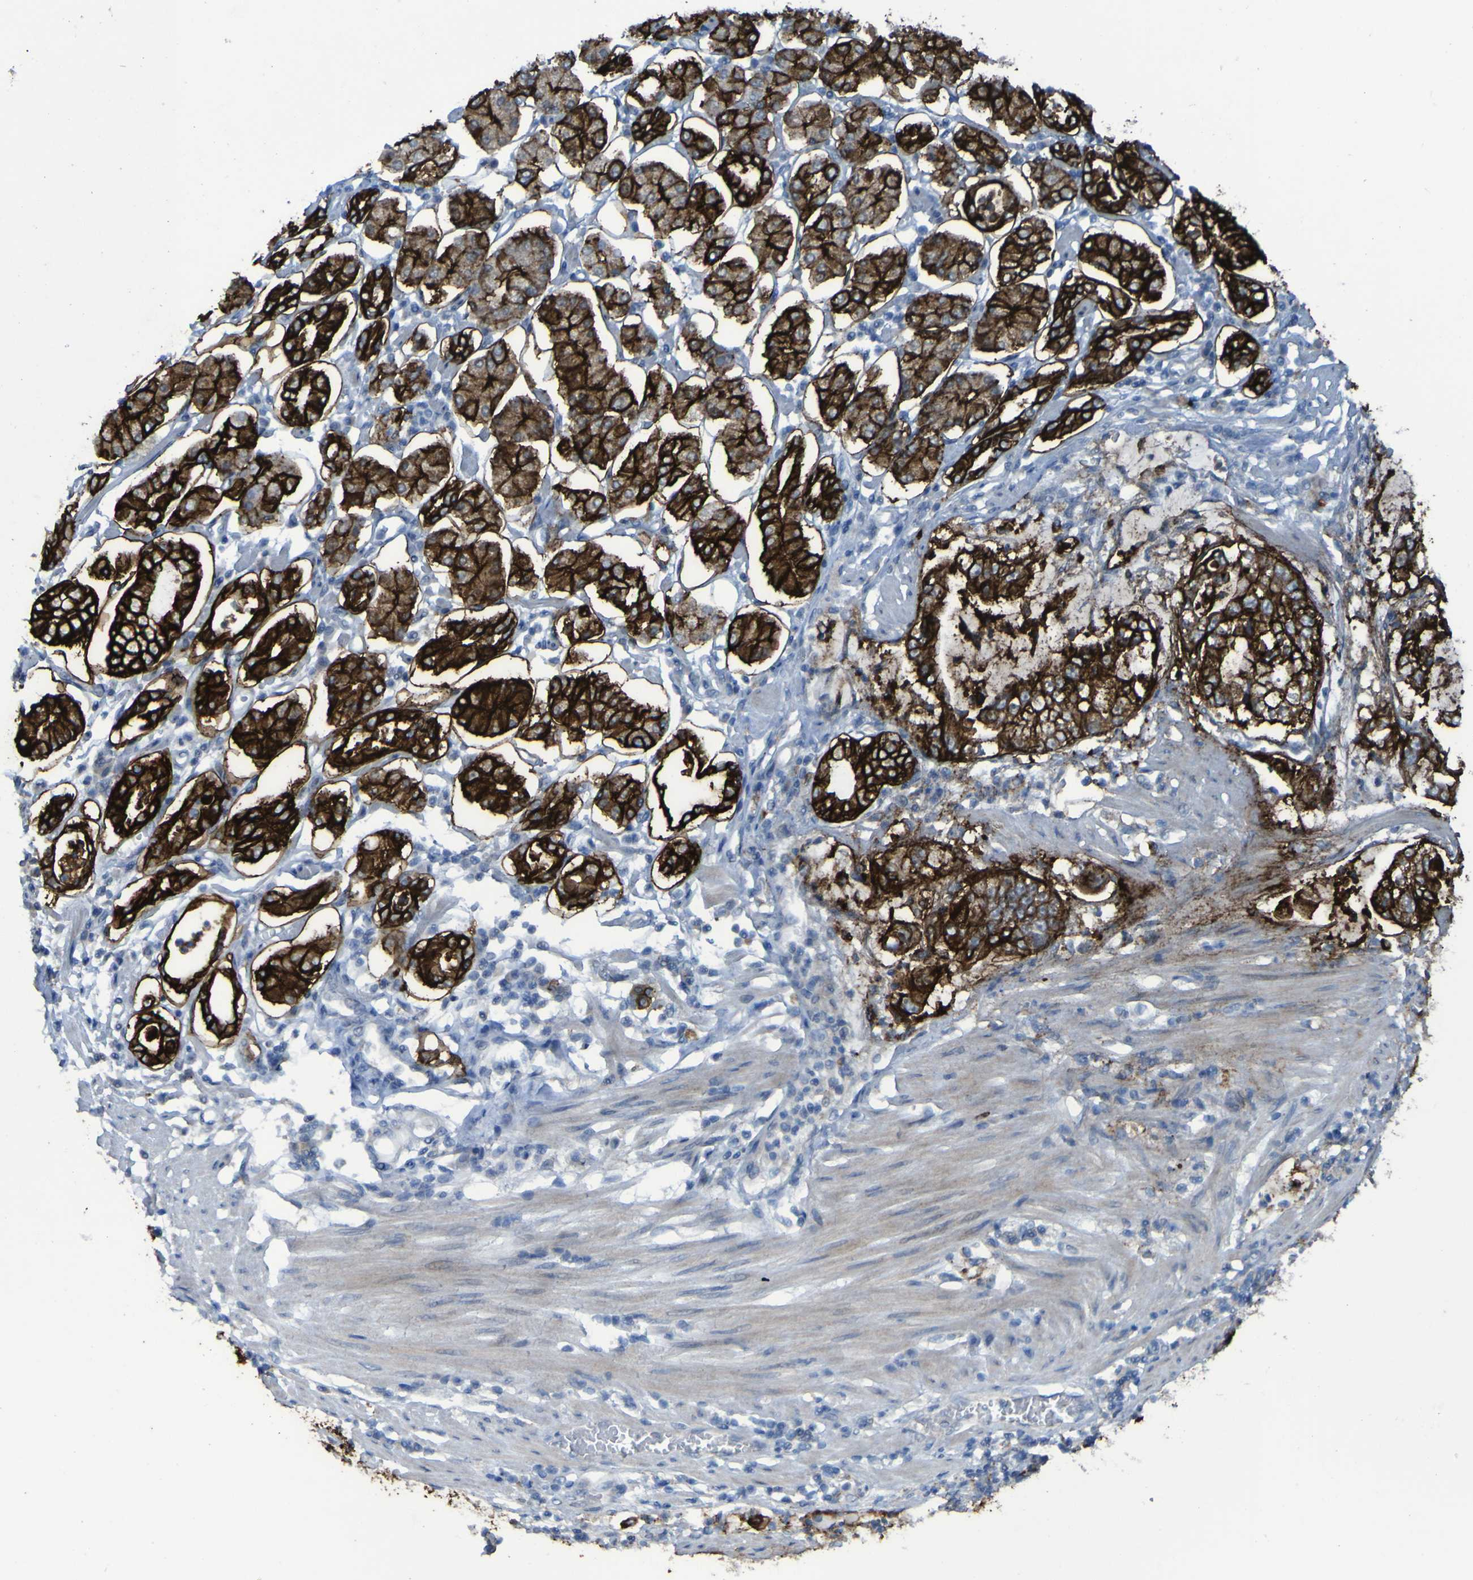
{"staining": {"intensity": "strong", "quantity": ">75%", "location": "cytoplasmic/membranous"}, "tissue": "stomach cancer", "cell_type": "Tumor cells", "image_type": "cancer", "snomed": [{"axis": "morphology", "description": "Adenocarcinoma, NOS"}, {"axis": "topography", "description": "Stomach"}], "caption": "Protein expression analysis of human adenocarcinoma (stomach) reveals strong cytoplasmic/membranous expression in approximately >75% of tumor cells.", "gene": "CLDN18", "patient": {"sex": "male", "age": 76}}